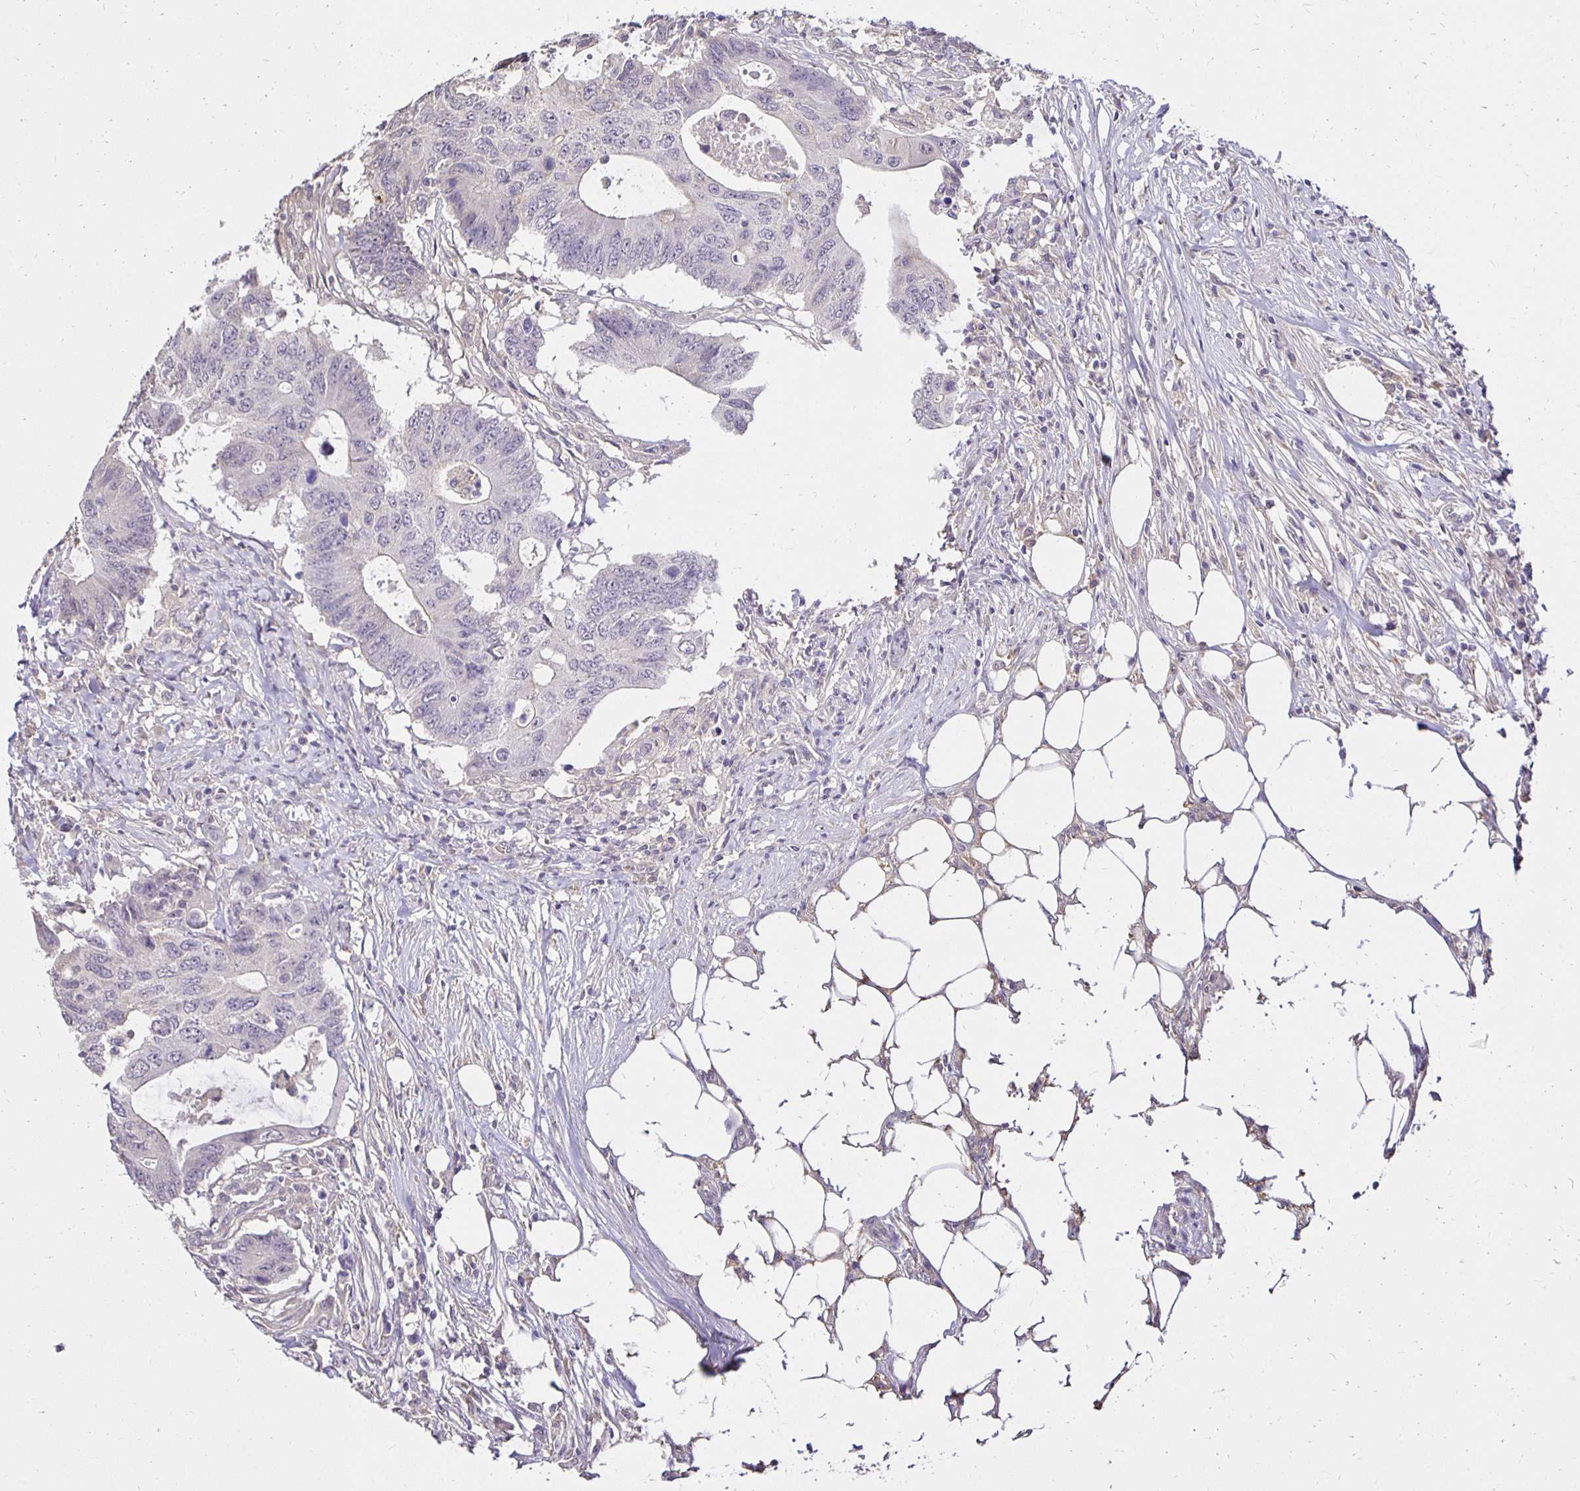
{"staining": {"intensity": "negative", "quantity": "none", "location": "none"}, "tissue": "colorectal cancer", "cell_type": "Tumor cells", "image_type": "cancer", "snomed": [{"axis": "morphology", "description": "Adenocarcinoma, NOS"}, {"axis": "topography", "description": "Colon"}], "caption": "IHC photomicrograph of human colorectal cancer stained for a protein (brown), which shows no positivity in tumor cells. (Brightfield microscopy of DAB (3,3'-diaminobenzidine) immunohistochemistry at high magnification).", "gene": "PNPLA3", "patient": {"sex": "male", "age": 71}}